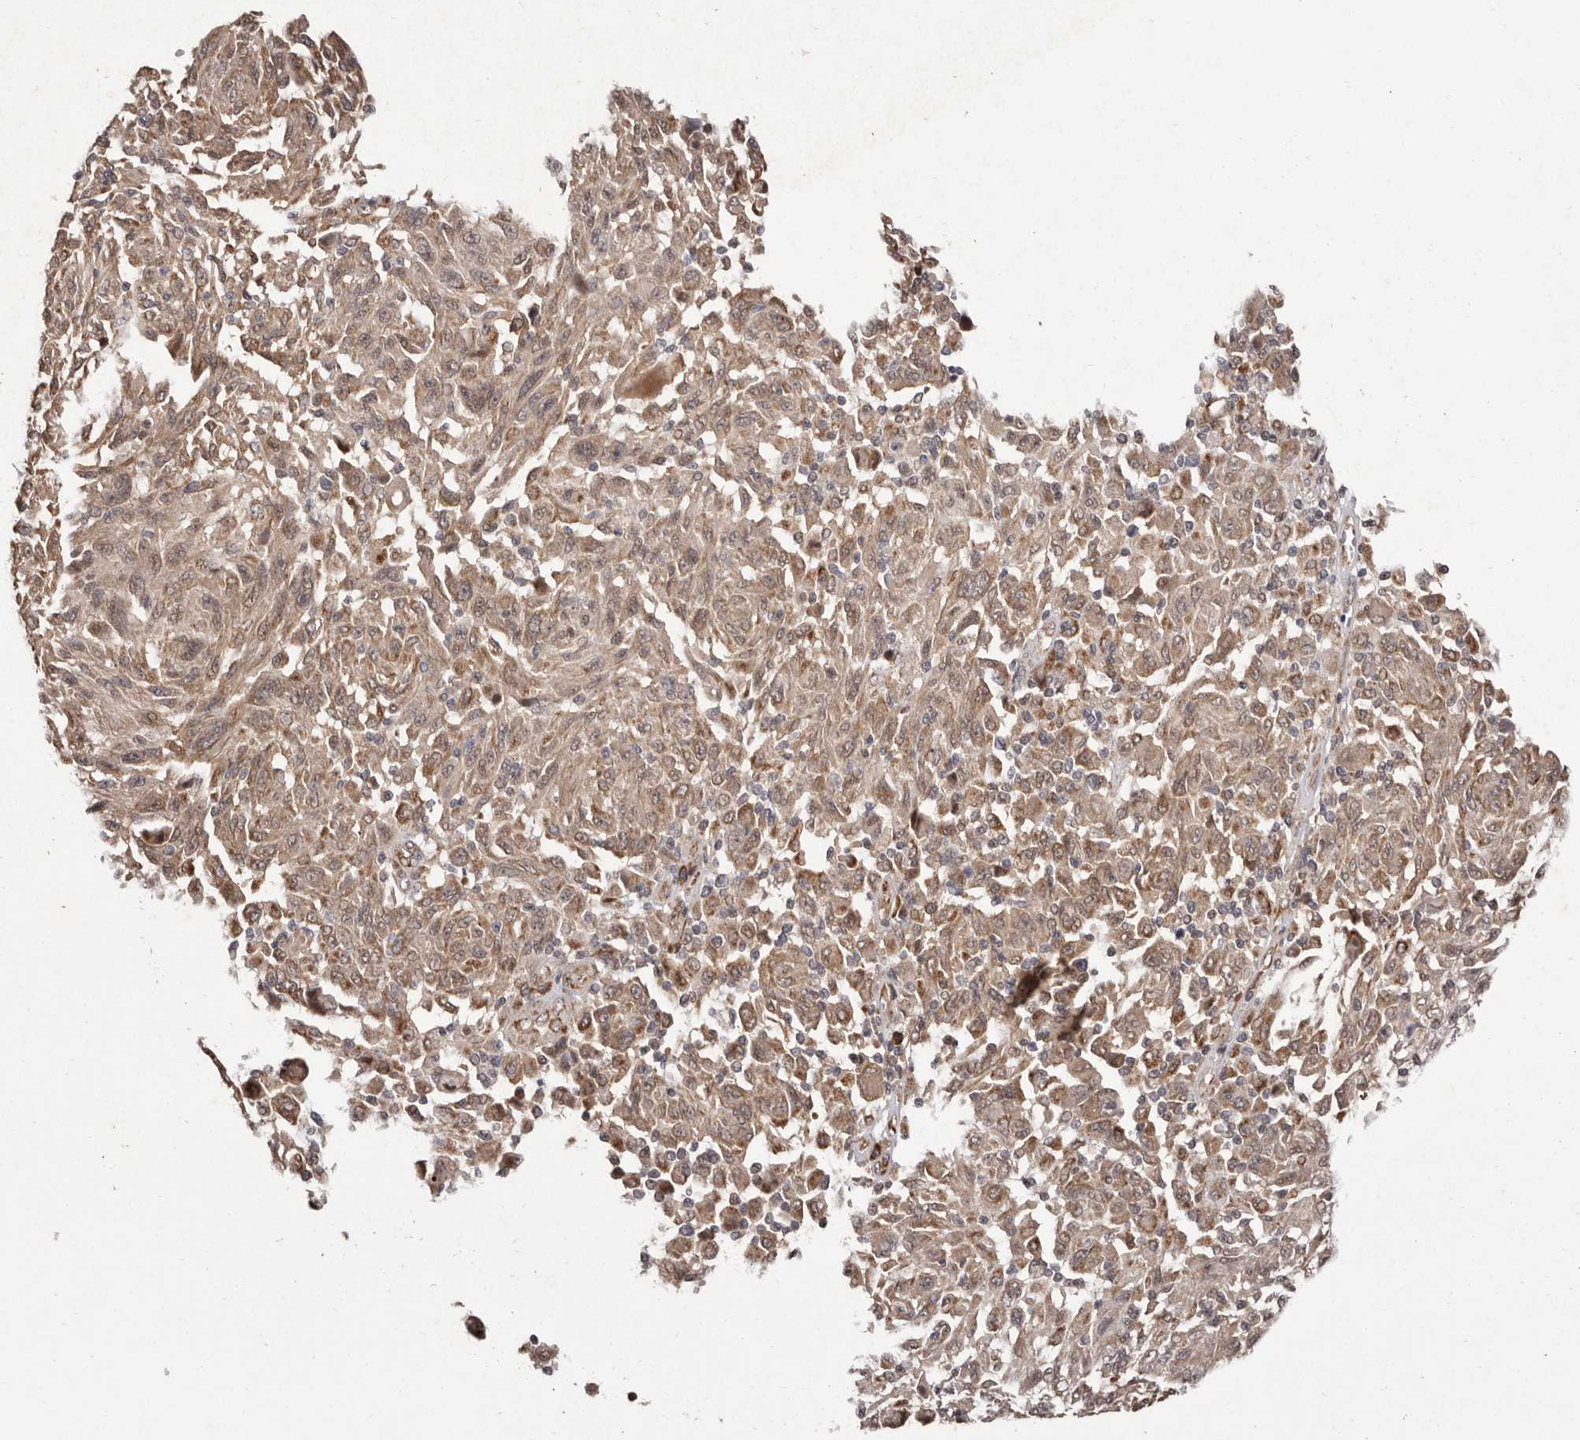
{"staining": {"intensity": "weak", "quantity": ">75%", "location": "cytoplasmic/membranous"}, "tissue": "melanoma", "cell_type": "Tumor cells", "image_type": "cancer", "snomed": [{"axis": "morphology", "description": "Malignant melanoma, NOS"}, {"axis": "topography", "description": "Skin"}], "caption": "The photomicrograph displays immunohistochemical staining of malignant melanoma. There is weak cytoplasmic/membranous staining is identified in approximately >75% of tumor cells.", "gene": "LRGUK", "patient": {"sex": "male", "age": 53}}